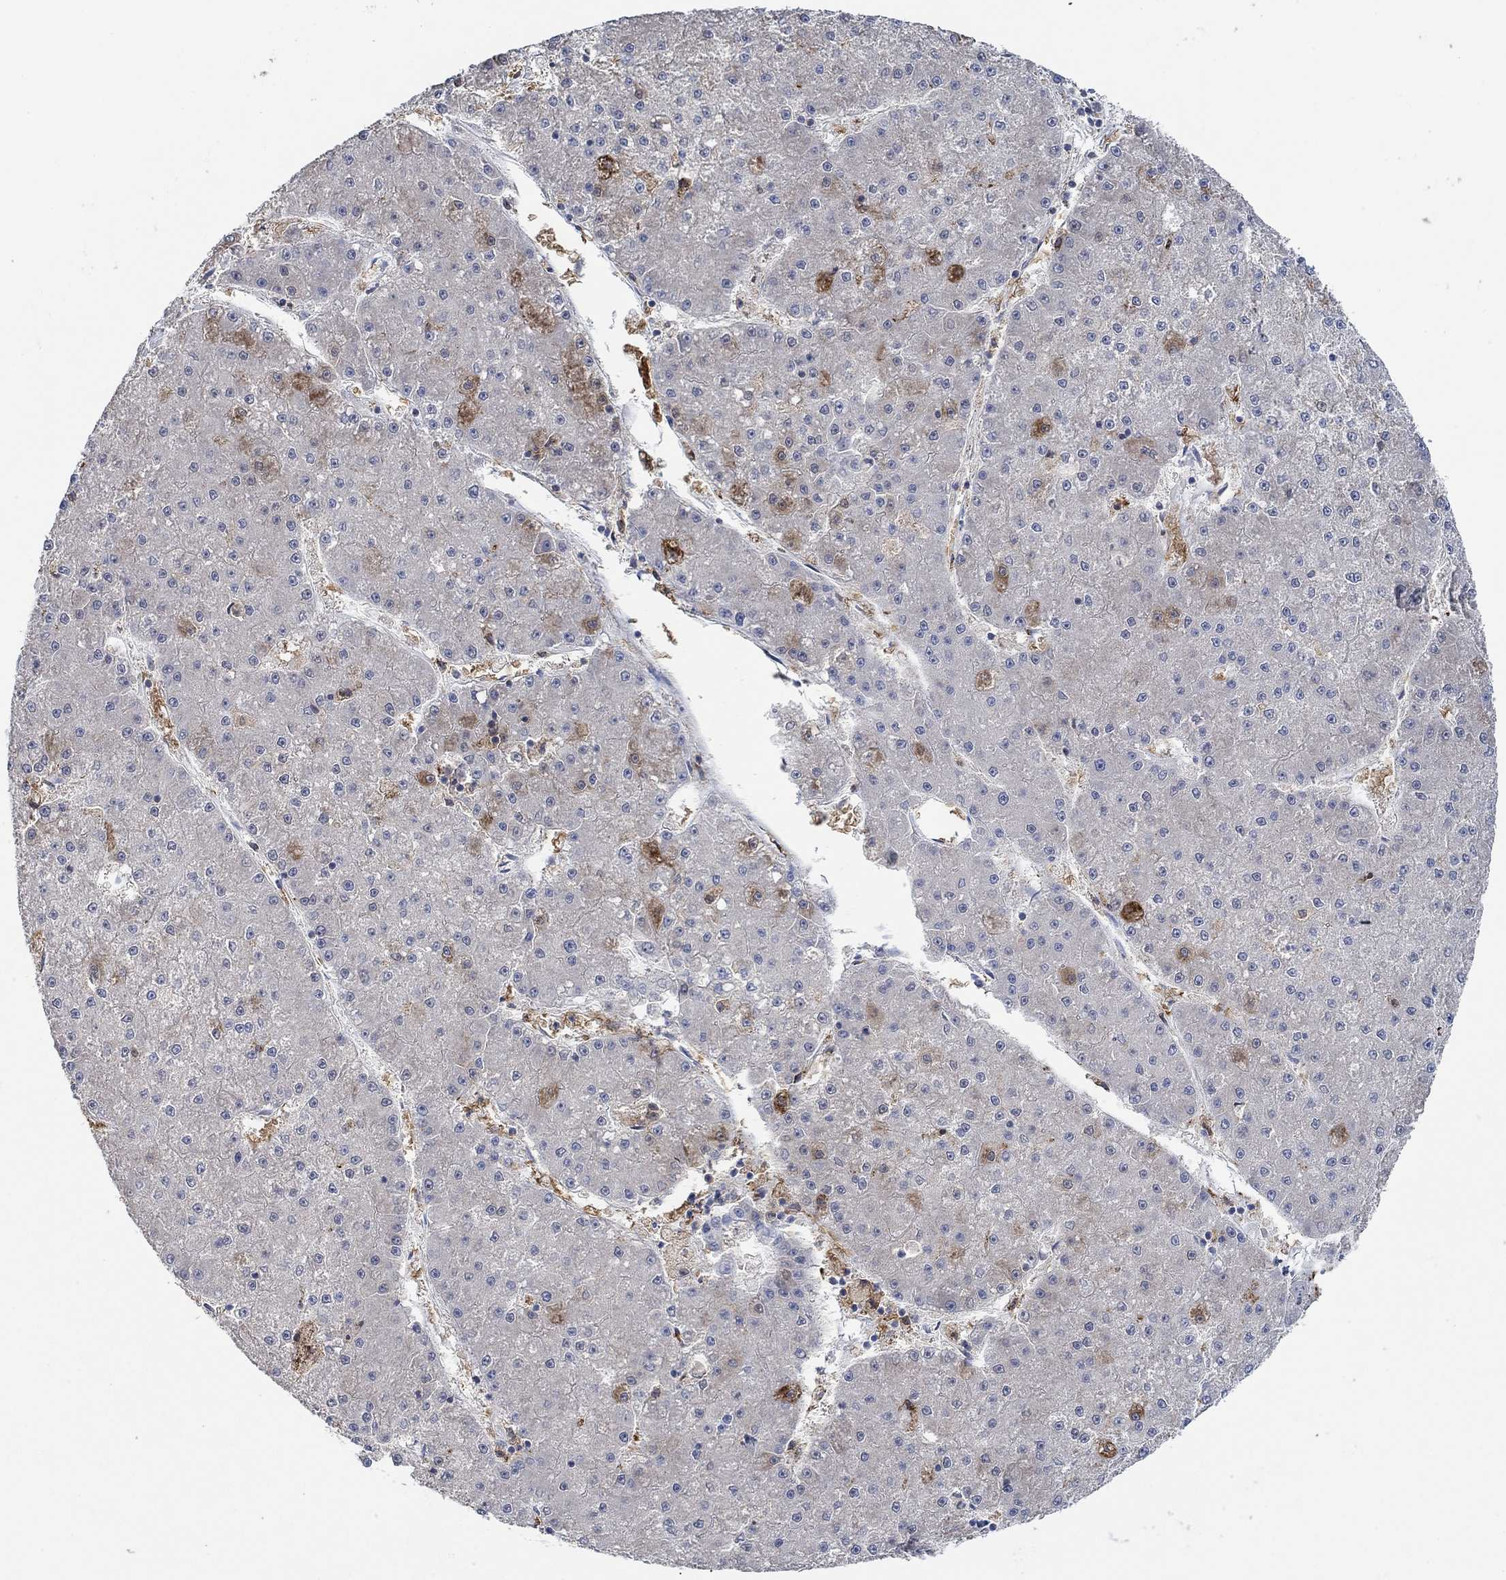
{"staining": {"intensity": "negative", "quantity": "none", "location": "none"}, "tissue": "liver cancer", "cell_type": "Tumor cells", "image_type": "cancer", "snomed": [{"axis": "morphology", "description": "Carcinoma, Hepatocellular, NOS"}, {"axis": "topography", "description": "Liver"}], "caption": "This is an immunohistochemistry histopathology image of human hepatocellular carcinoma (liver). There is no staining in tumor cells.", "gene": "MPP1", "patient": {"sex": "male", "age": 73}}